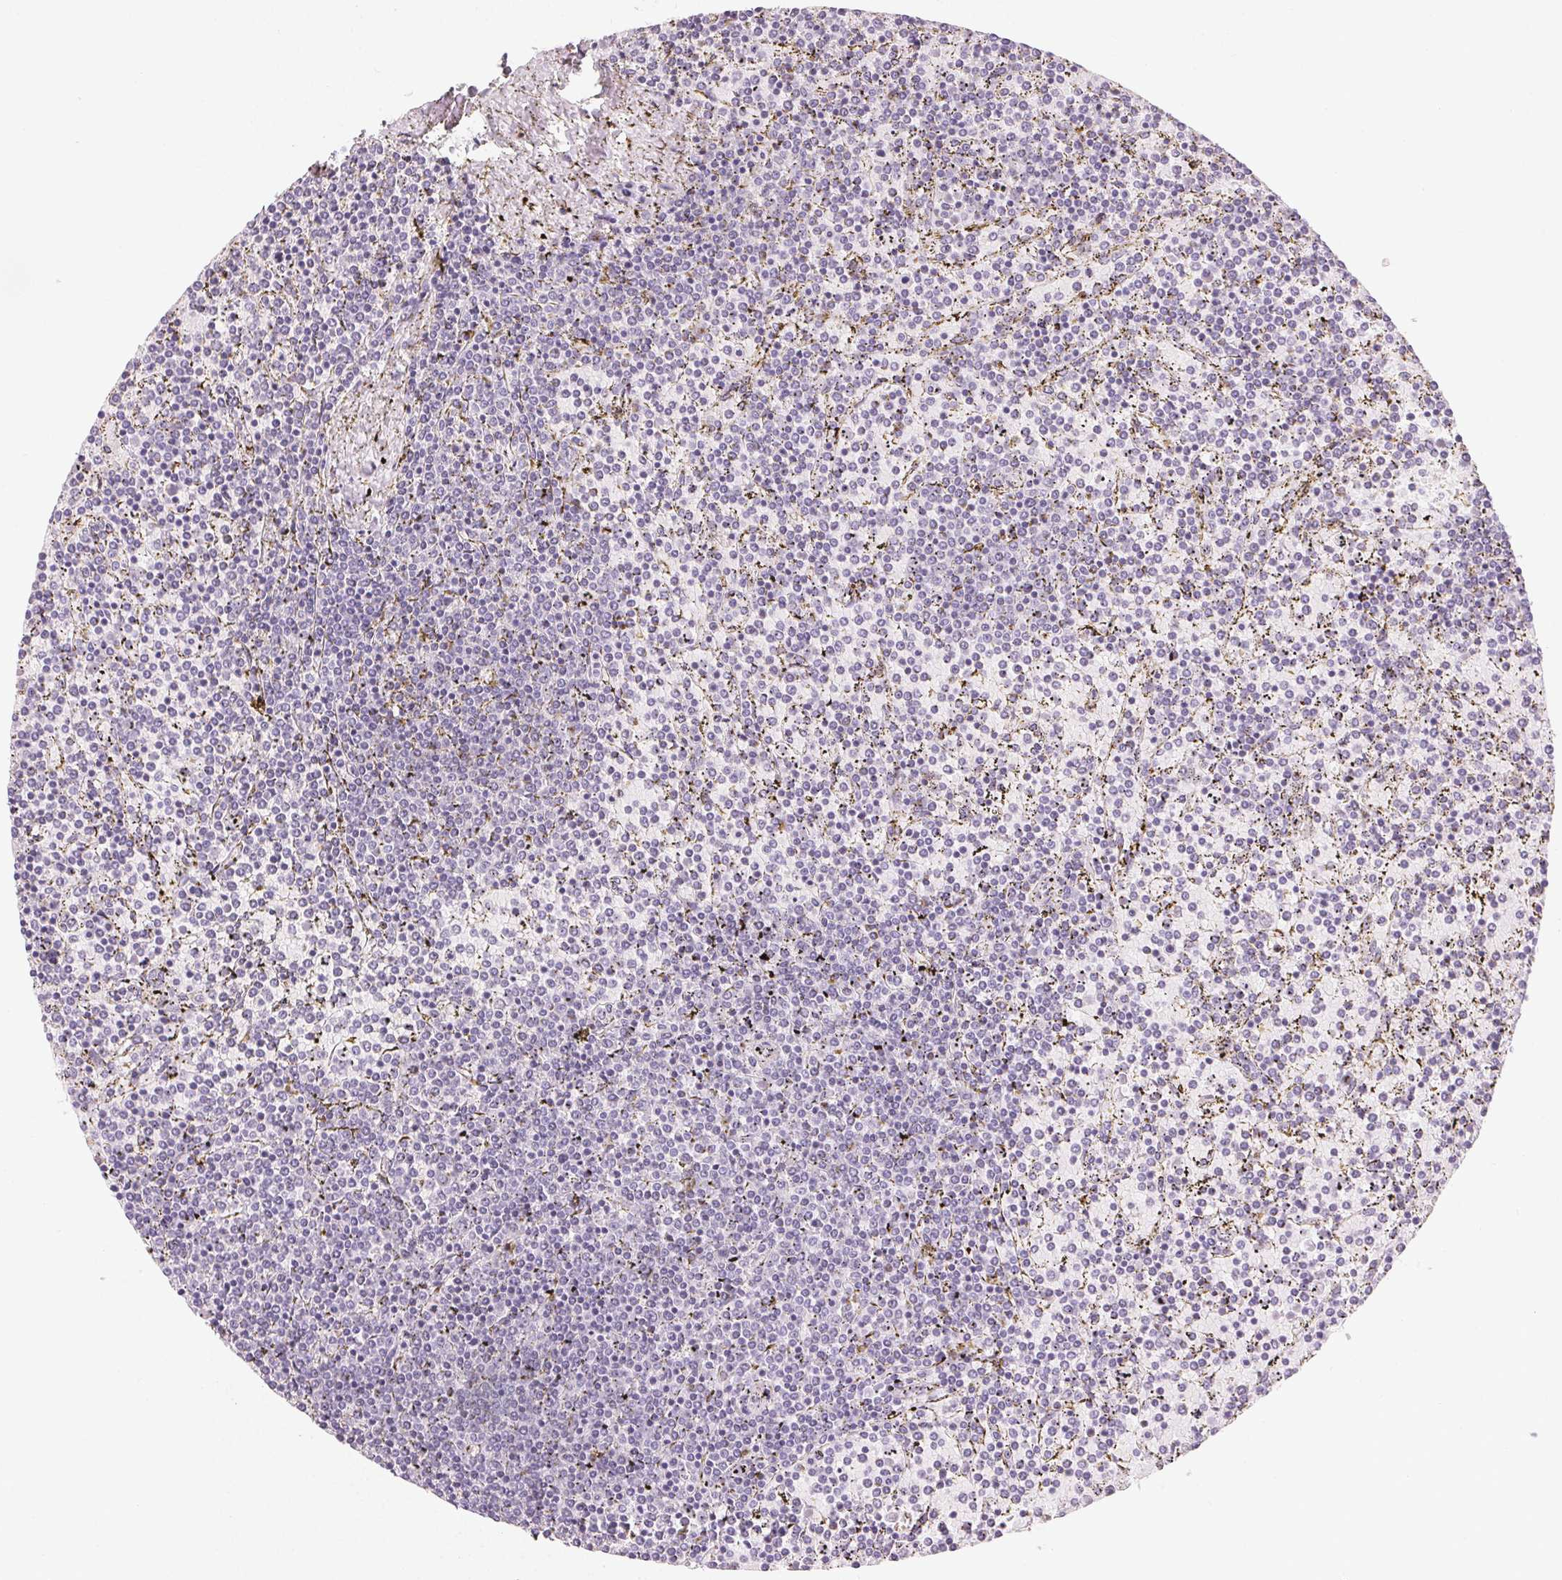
{"staining": {"intensity": "negative", "quantity": "none", "location": "none"}, "tissue": "lymphoma", "cell_type": "Tumor cells", "image_type": "cancer", "snomed": [{"axis": "morphology", "description": "Malignant lymphoma, non-Hodgkin's type, Low grade"}, {"axis": "topography", "description": "Spleen"}], "caption": "Human low-grade malignant lymphoma, non-Hodgkin's type stained for a protein using immunohistochemistry demonstrates no expression in tumor cells.", "gene": "SFTPD", "patient": {"sex": "female", "age": 77}}